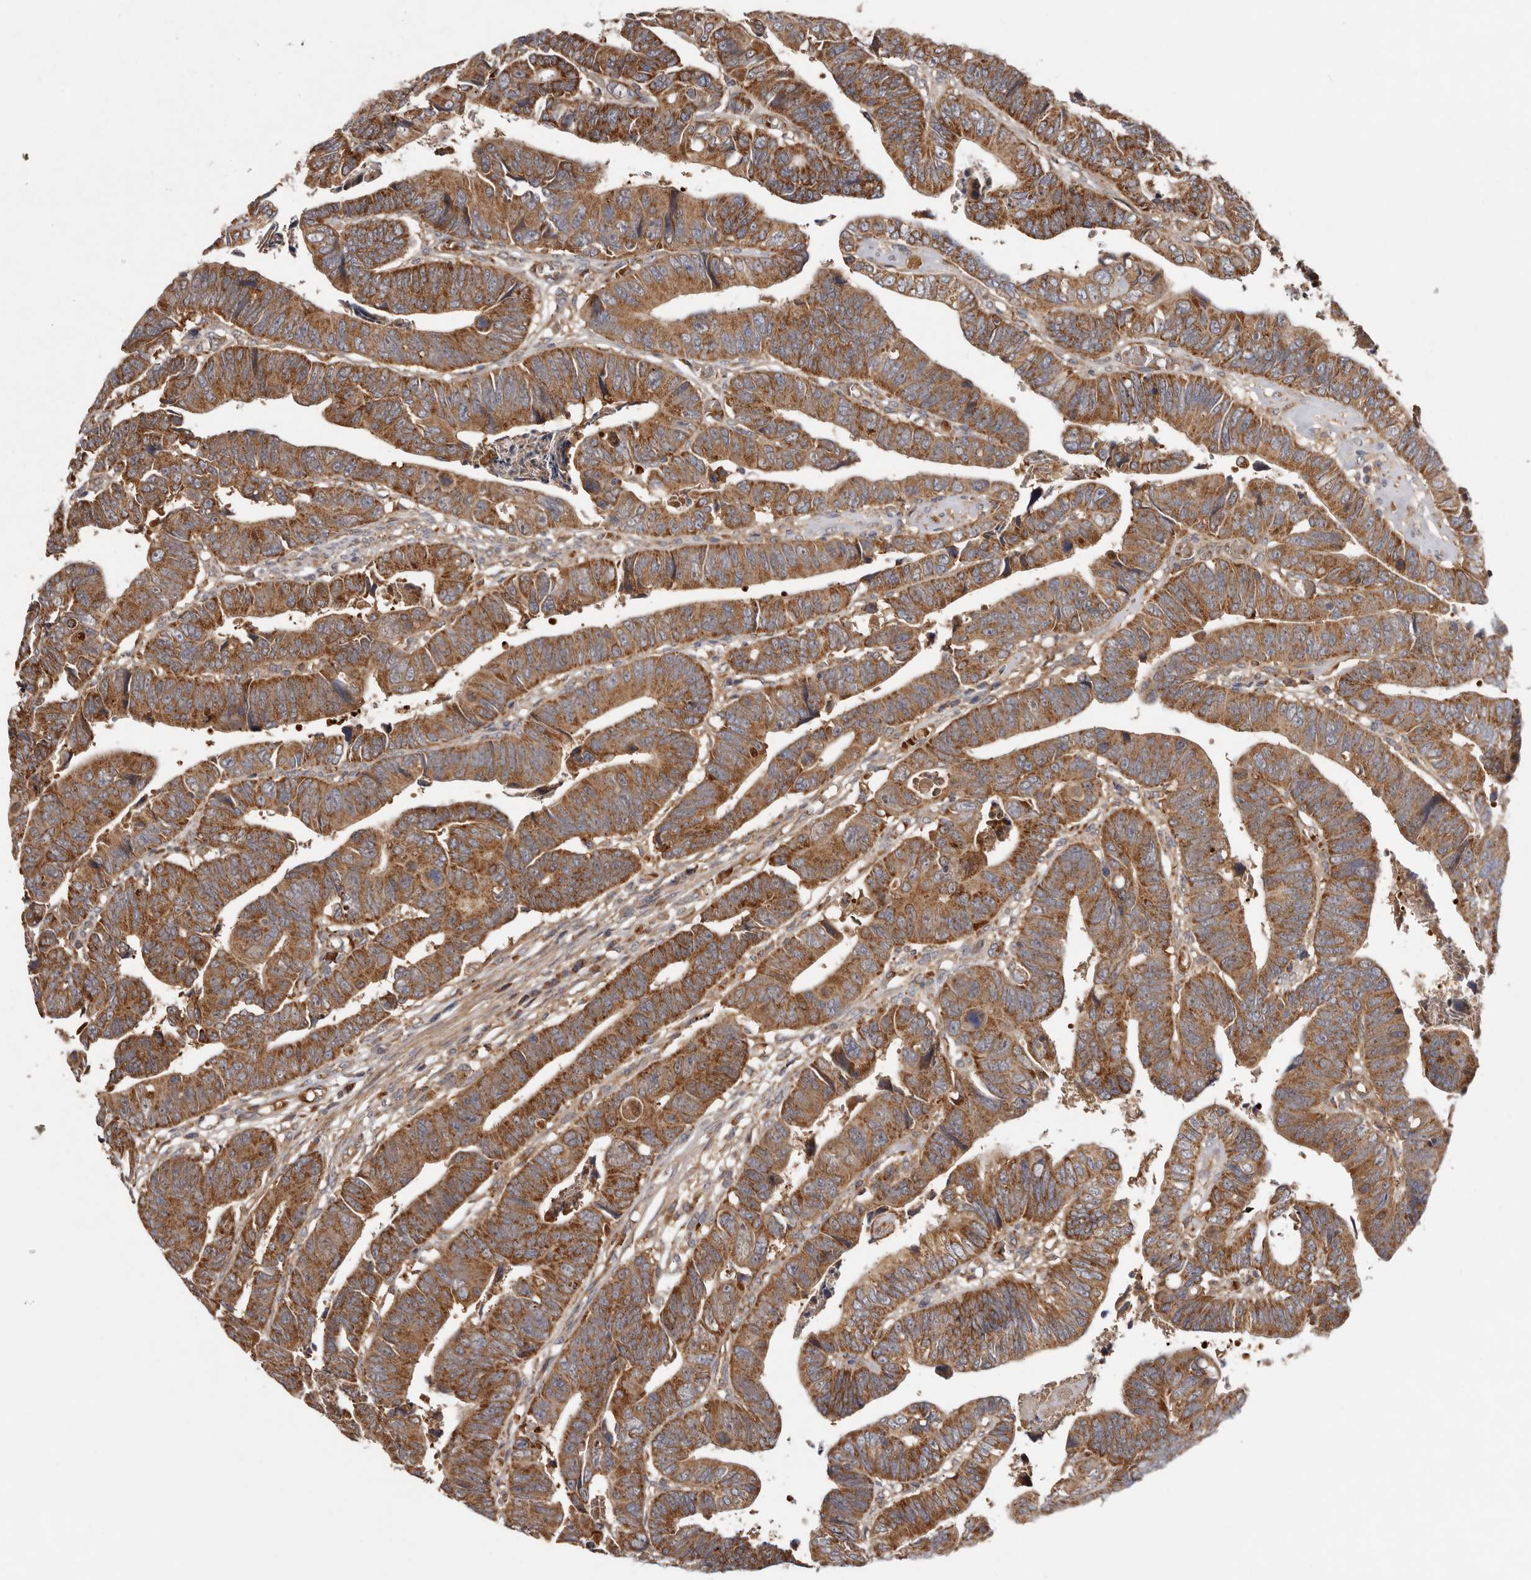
{"staining": {"intensity": "moderate", "quantity": ">75%", "location": "cytoplasmic/membranous"}, "tissue": "colorectal cancer", "cell_type": "Tumor cells", "image_type": "cancer", "snomed": [{"axis": "morphology", "description": "Adenocarcinoma, NOS"}, {"axis": "topography", "description": "Rectum"}], "caption": "Immunohistochemical staining of human colorectal cancer displays medium levels of moderate cytoplasmic/membranous protein expression in approximately >75% of tumor cells.", "gene": "GOT1L1", "patient": {"sex": "female", "age": 65}}